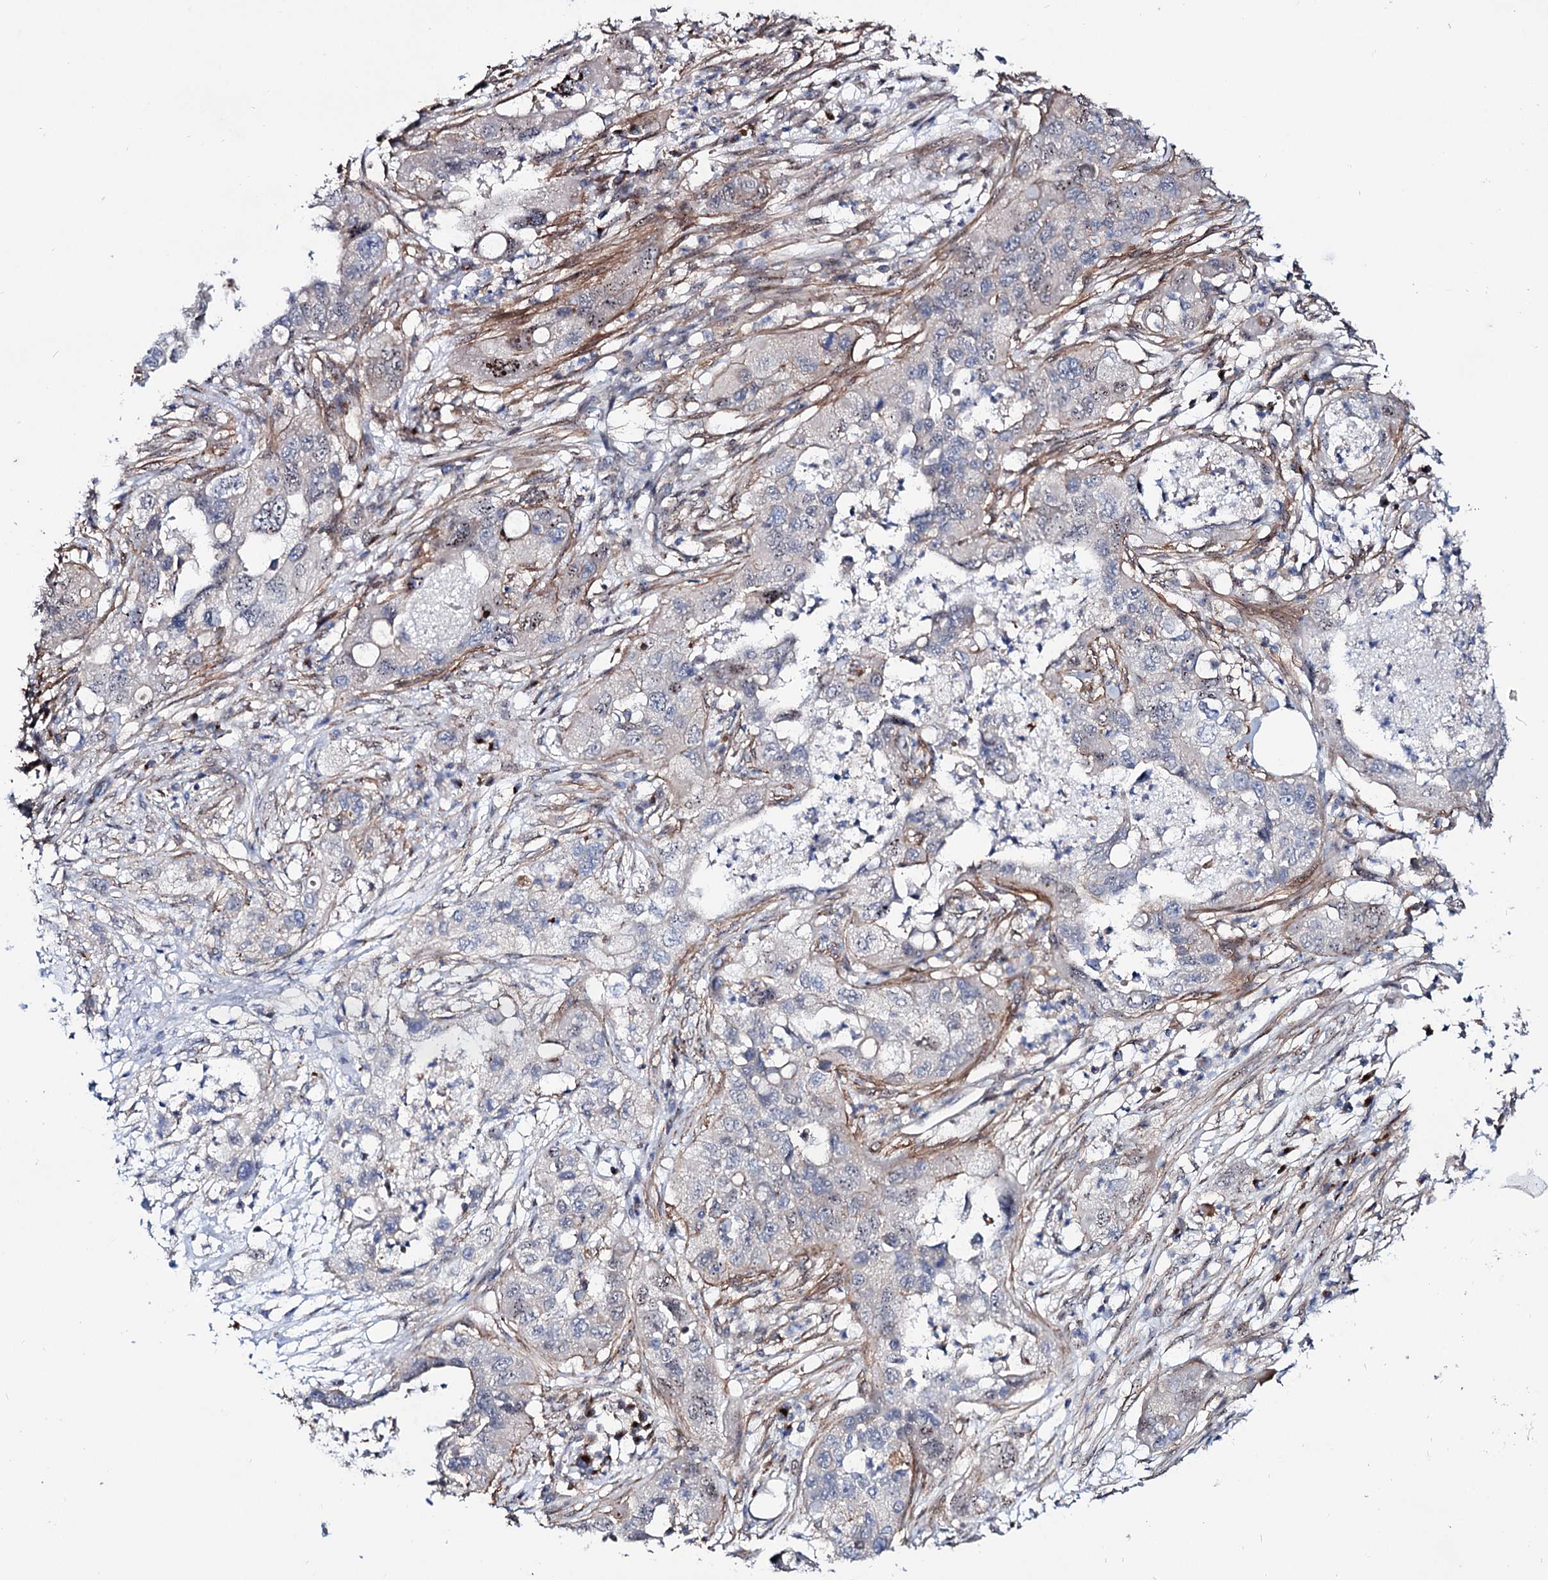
{"staining": {"intensity": "moderate", "quantity": "<25%", "location": "nuclear"}, "tissue": "pancreatic cancer", "cell_type": "Tumor cells", "image_type": "cancer", "snomed": [{"axis": "morphology", "description": "Adenocarcinoma, NOS"}, {"axis": "topography", "description": "Pancreas"}], "caption": "Human pancreatic cancer (adenocarcinoma) stained for a protein (brown) reveals moderate nuclear positive expression in approximately <25% of tumor cells.", "gene": "SEC24A", "patient": {"sex": "female", "age": 78}}